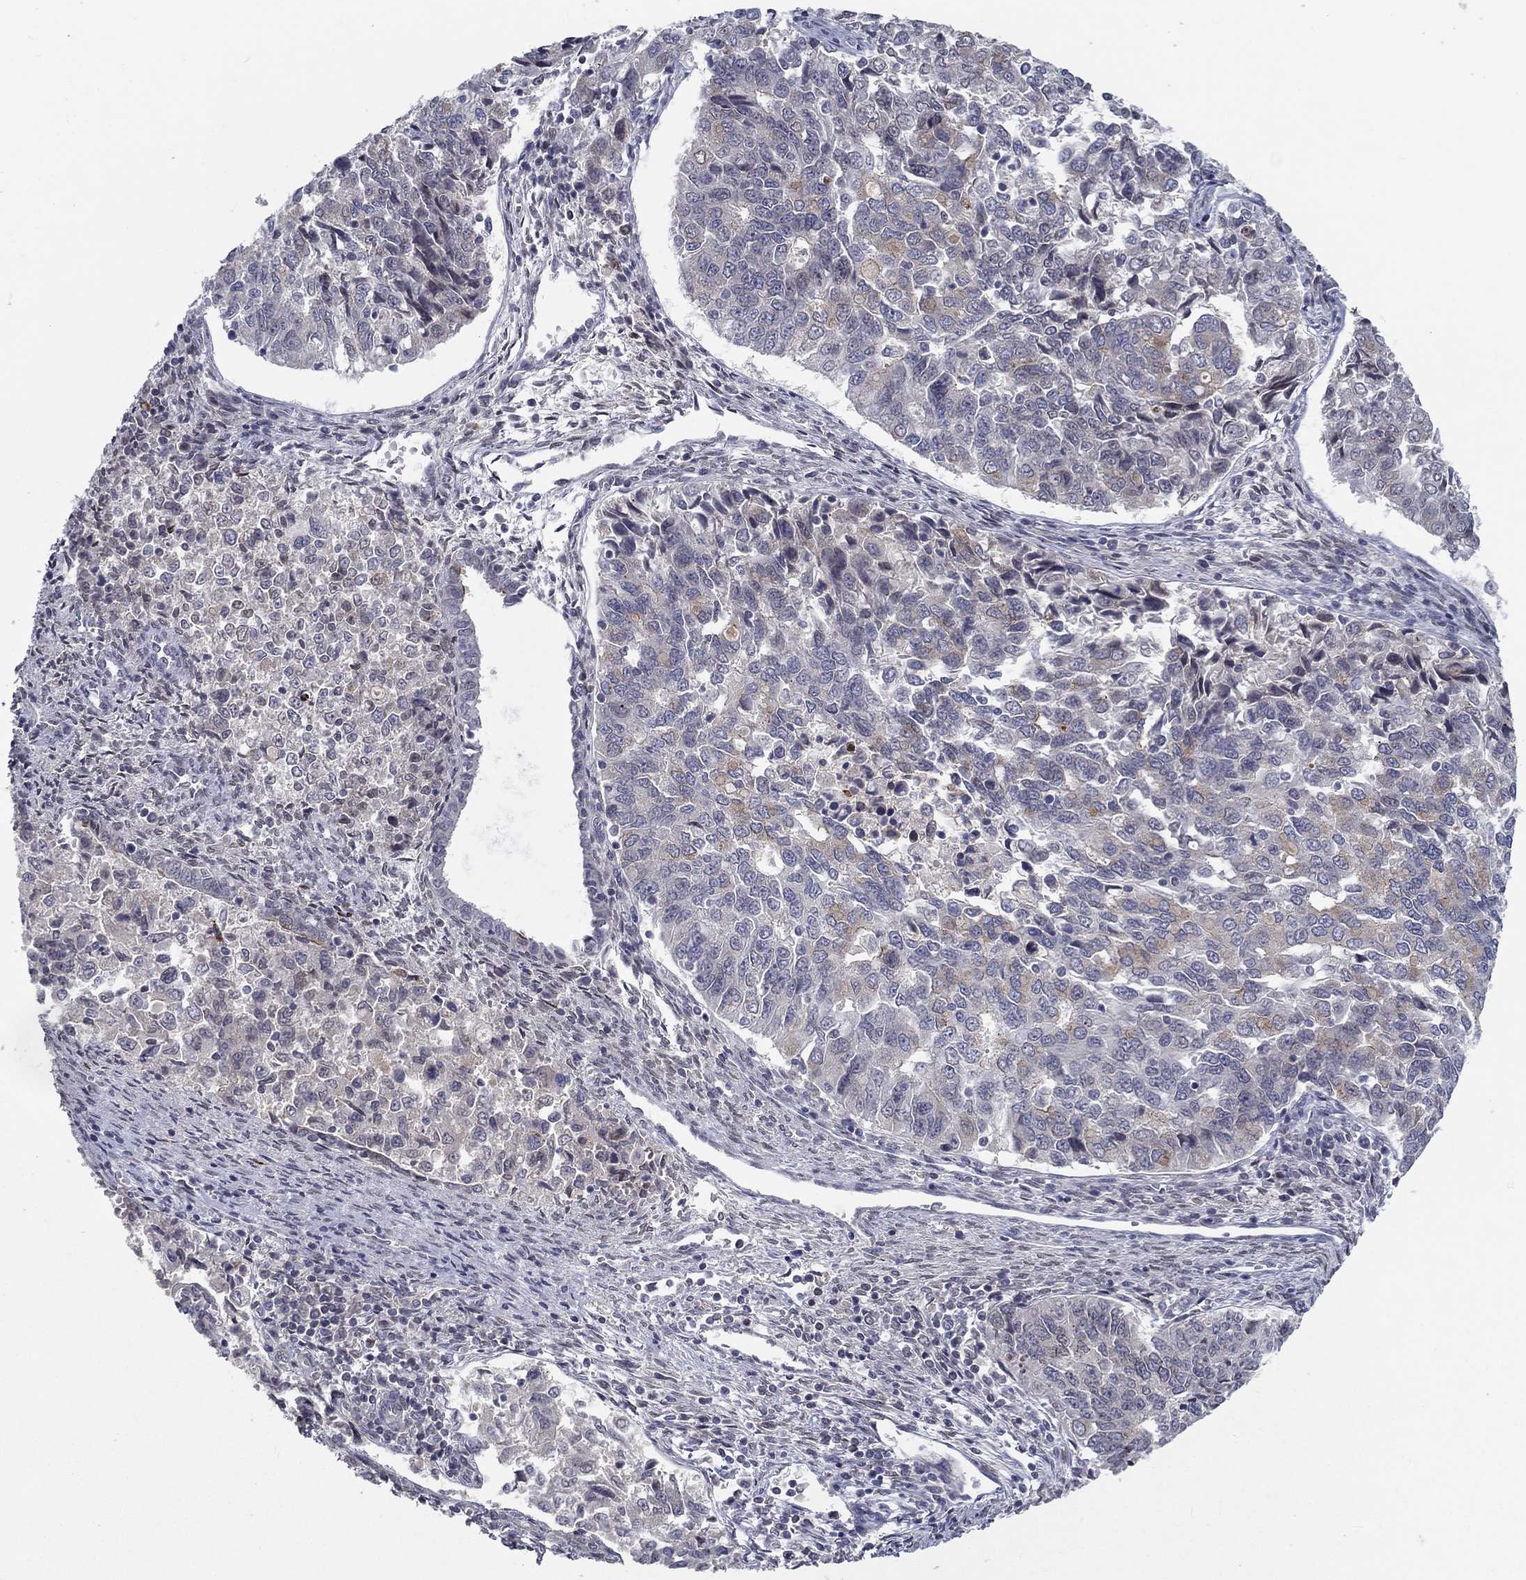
{"staining": {"intensity": "weak", "quantity": "<25%", "location": "cytoplasmic/membranous"}, "tissue": "endometrial cancer", "cell_type": "Tumor cells", "image_type": "cancer", "snomed": [{"axis": "morphology", "description": "Adenocarcinoma, NOS"}, {"axis": "topography", "description": "Endometrium"}], "caption": "Immunohistochemistry (IHC) micrograph of endometrial adenocarcinoma stained for a protein (brown), which exhibits no expression in tumor cells. (Immunohistochemistry (IHC), brightfield microscopy, high magnification).", "gene": "CETN3", "patient": {"sex": "female", "age": 43}}